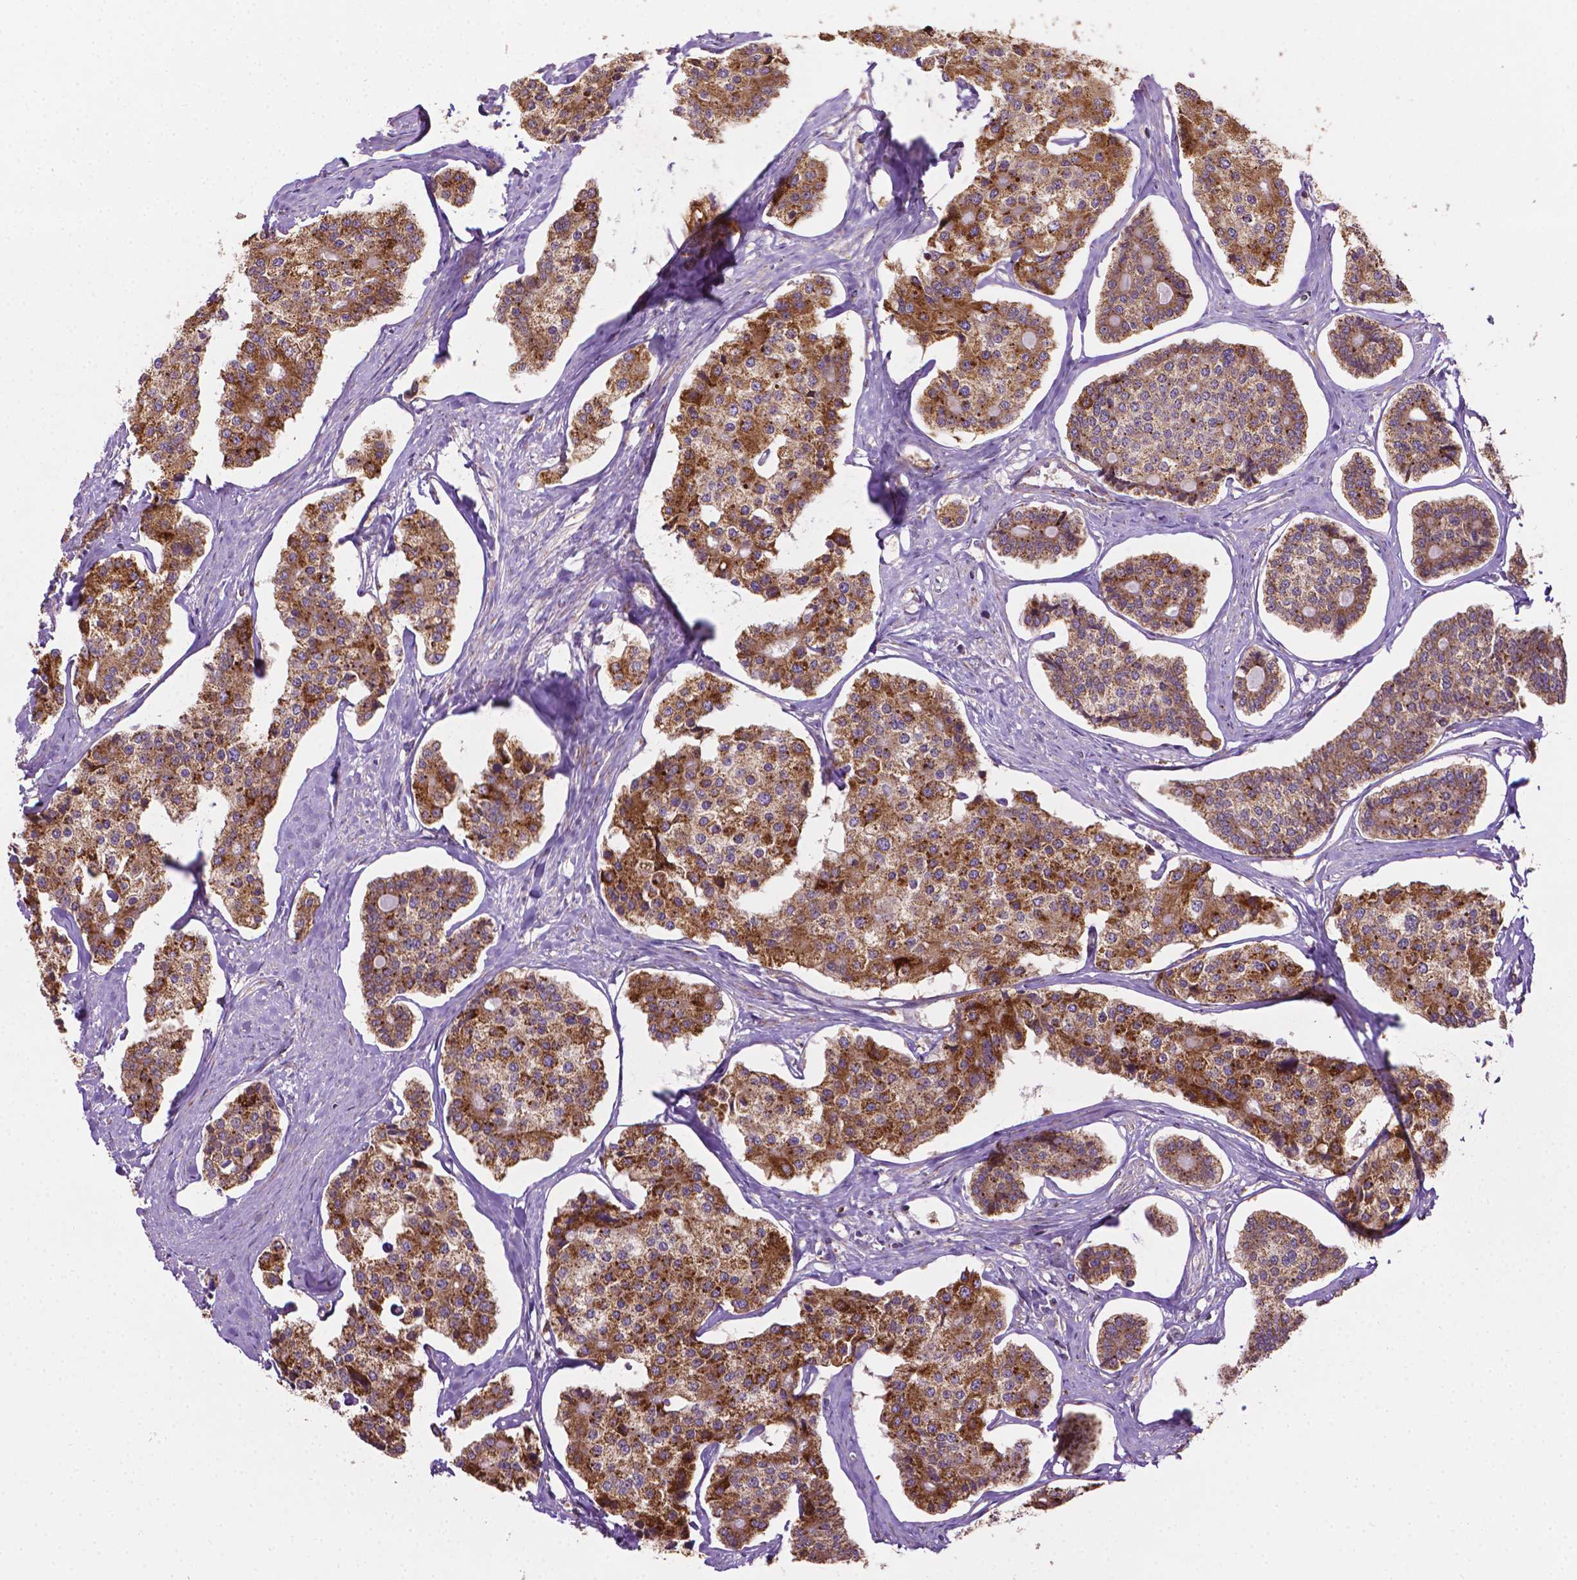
{"staining": {"intensity": "strong", "quantity": ">75%", "location": "cytoplasmic/membranous"}, "tissue": "carcinoid", "cell_type": "Tumor cells", "image_type": "cancer", "snomed": [{"axis": "morphology", "description": "Carcinoid, malignant, NOS"}, {"axis": "topography", "description": "Small intestine"}], "caption": "Human carcinoid stained for a protein (brown) shows strong cytoplasmic/membranous positive staining in about >75% of tumor cells.", "gene": "ILVBL", "patient": {"sex": "female", "age": 65}}